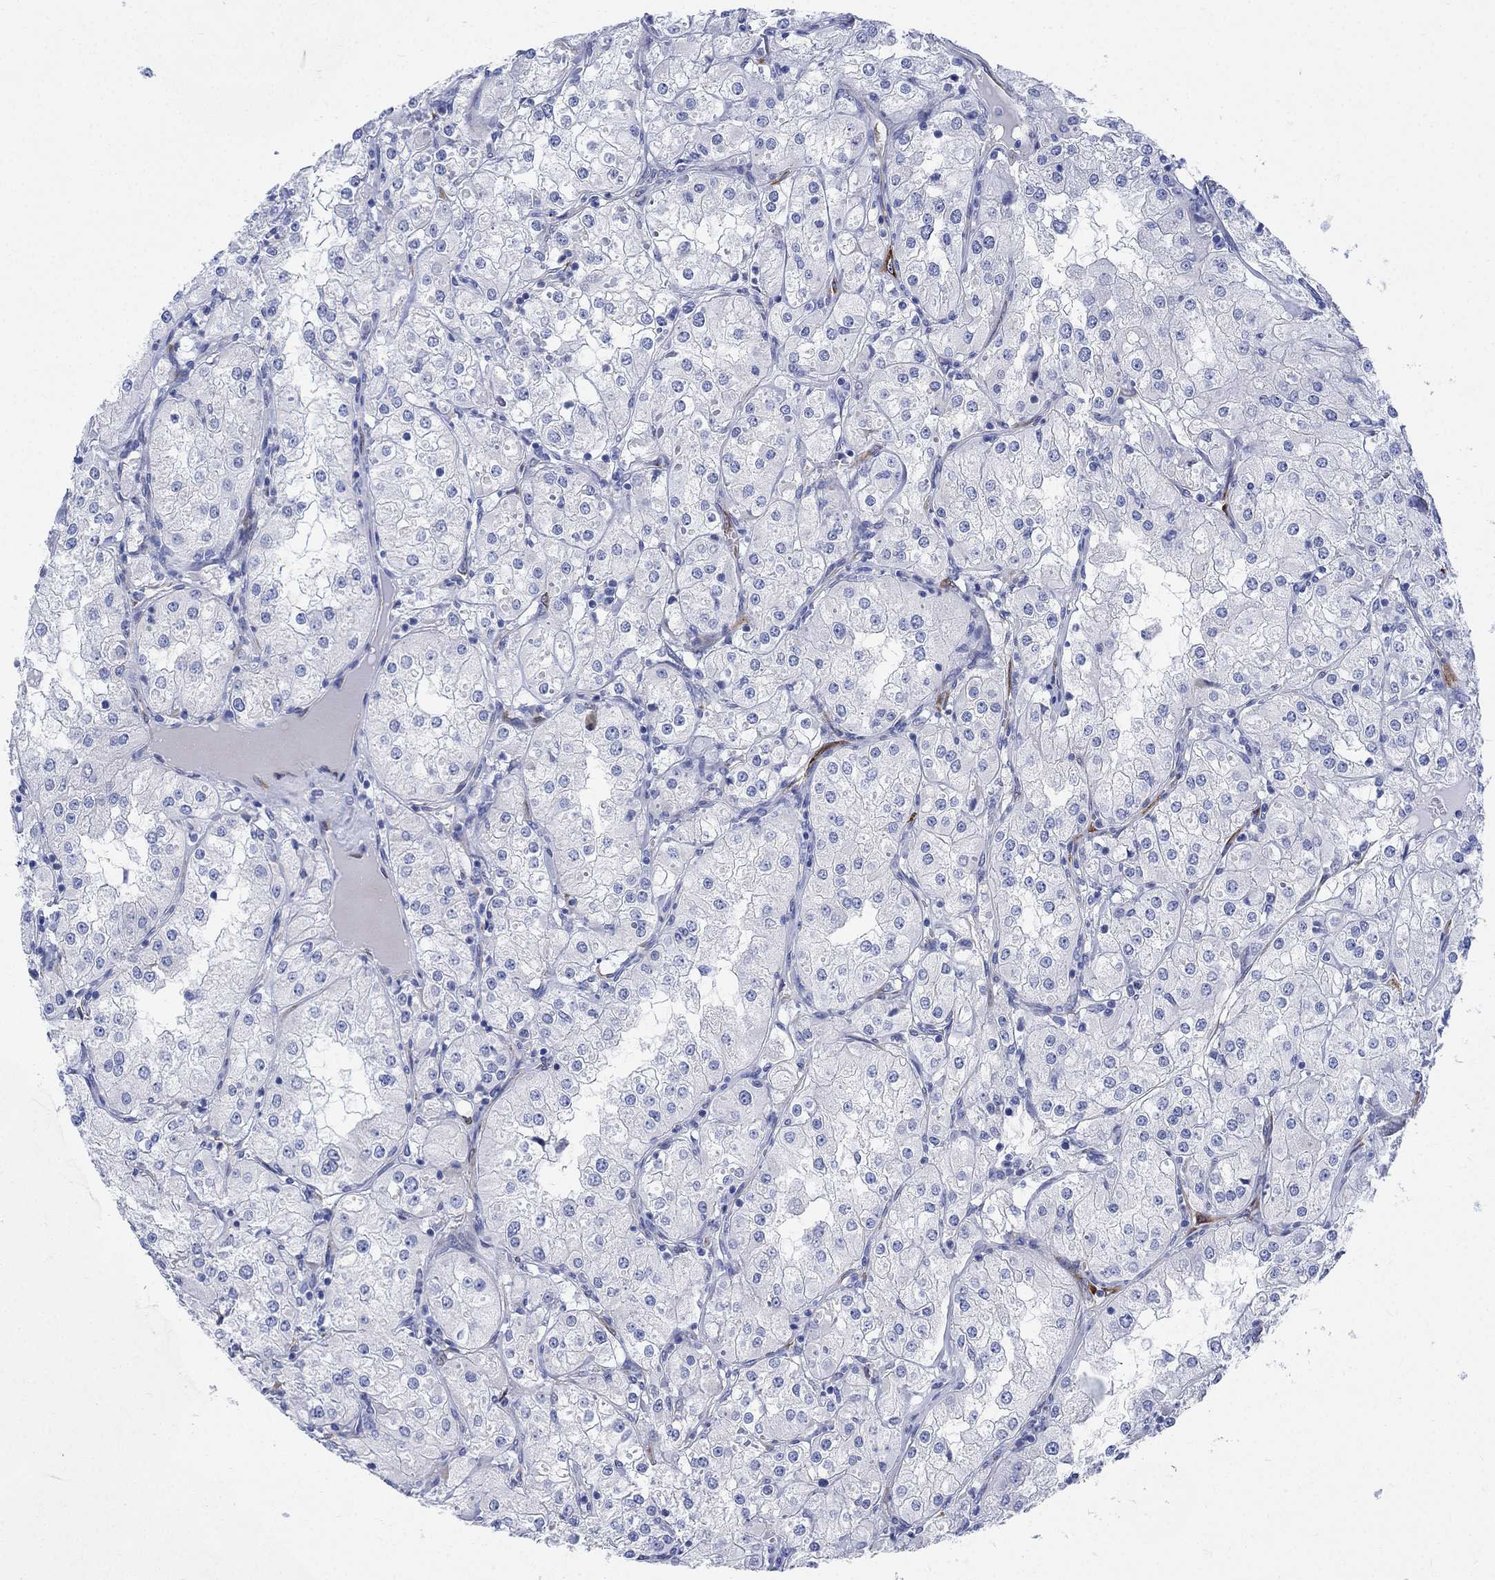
{"staining": {"intensity": "negative", "quantity": "none", "location": "none"}, "tissue": "renal cancer", "cell_type": "Tumor cells", "image_type": "cancer", "snomed": [{"axis": "morphology", "description": "Adenocarcinoma, NOS"}, {"axis": "topography", "description": "Kidney"}], "caption": "Tumor cells are negative for protein expression in human renal cancer.", "gene": "MYL1", "patient": {"sex": "male", "age": 77}}